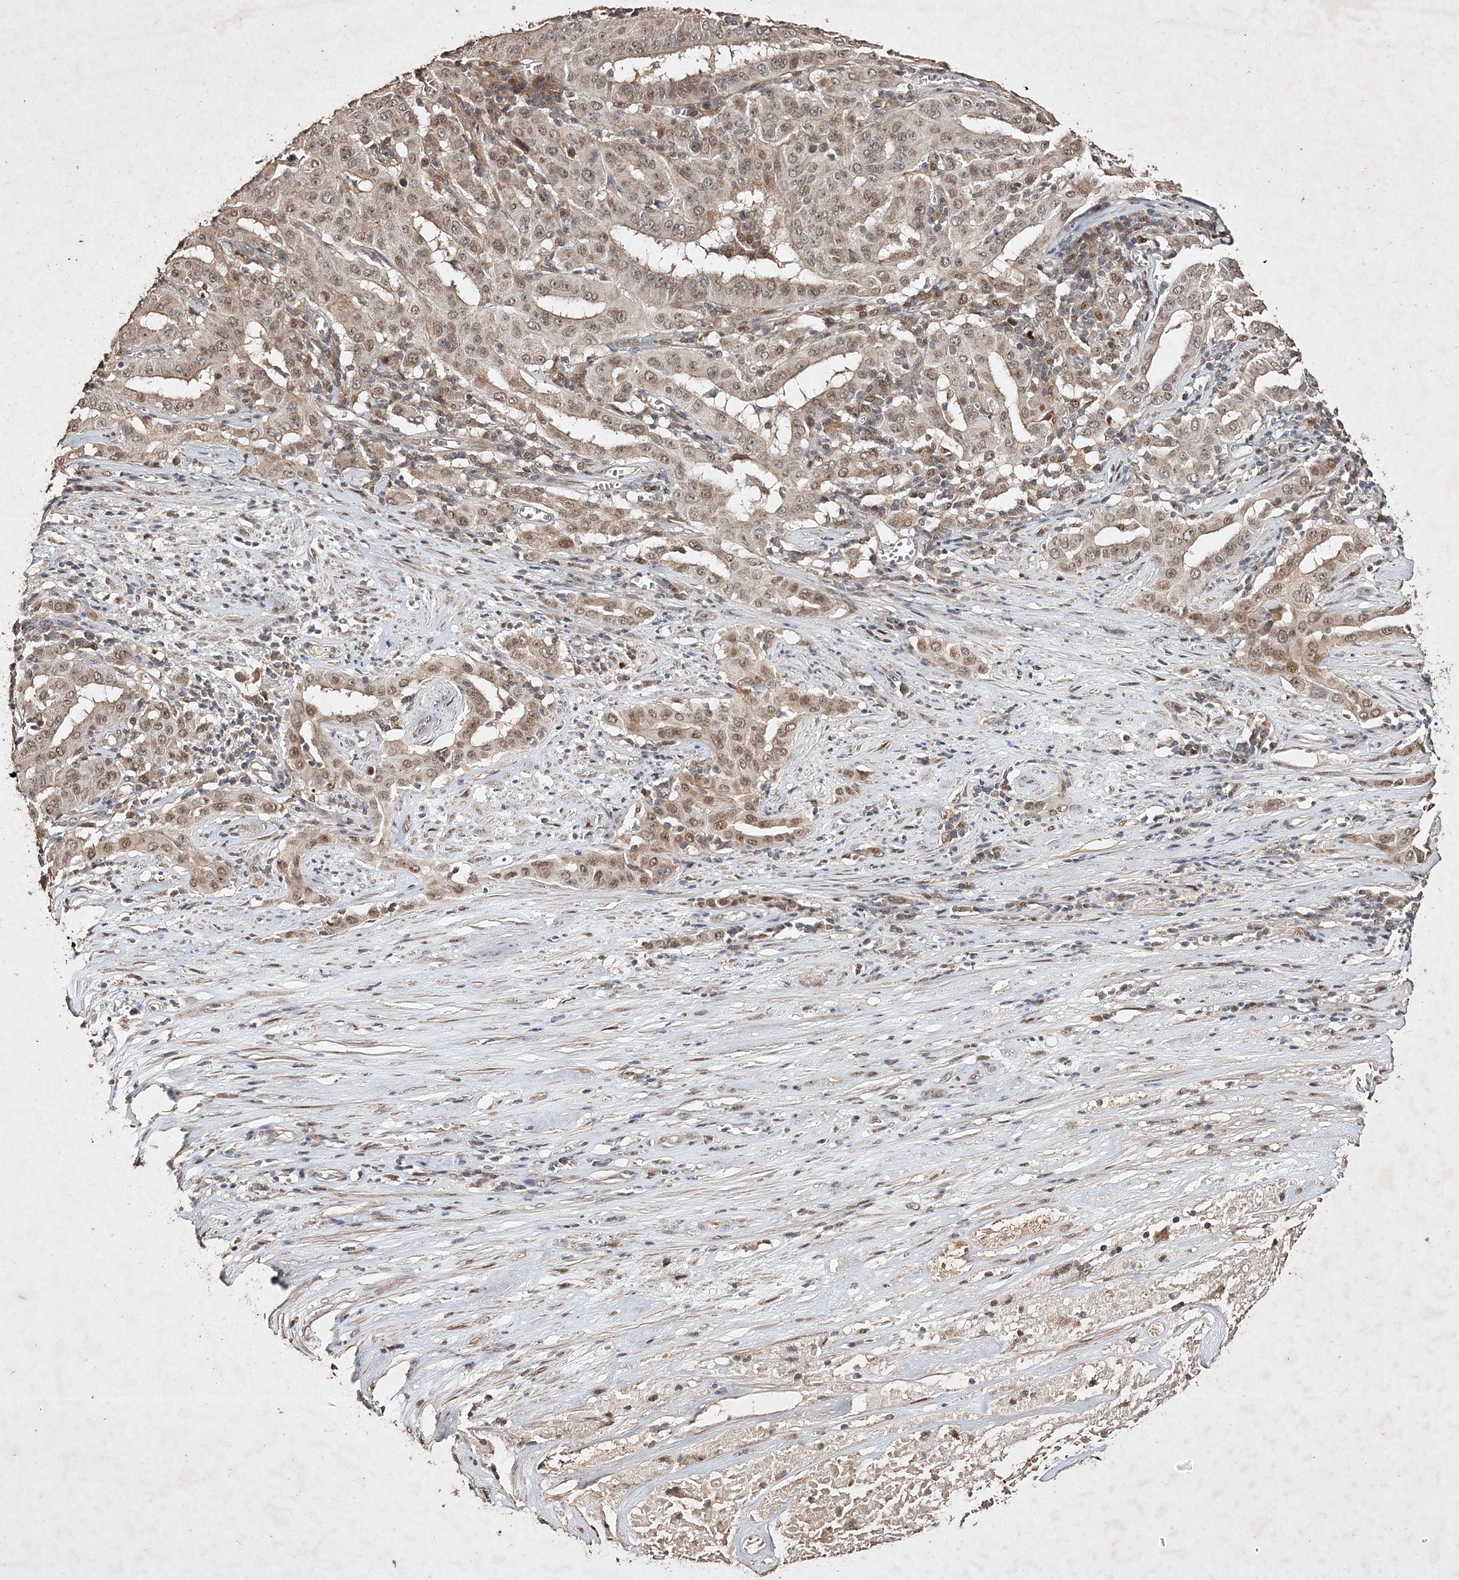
{"staining": {"intensity": "moderate", "quantity": ">75%", "location": "nuclear"}, "tissue": "pancreatic cancer", "cell_type": "Tumor cells", "image_type": "cancer", "snomed": [{"axis": "morphology", "description": "Adenocarcinoma, NOS"}, {"axis": "topography", "description": "Pancreas"}], "caption": "Human pancreatic cancer (adenocarcinoma) stained with a protein marker reveals moderate staining in tumor cells.", "gene": "C3orf38", "patient": {"sex": "male", "age": 63}}